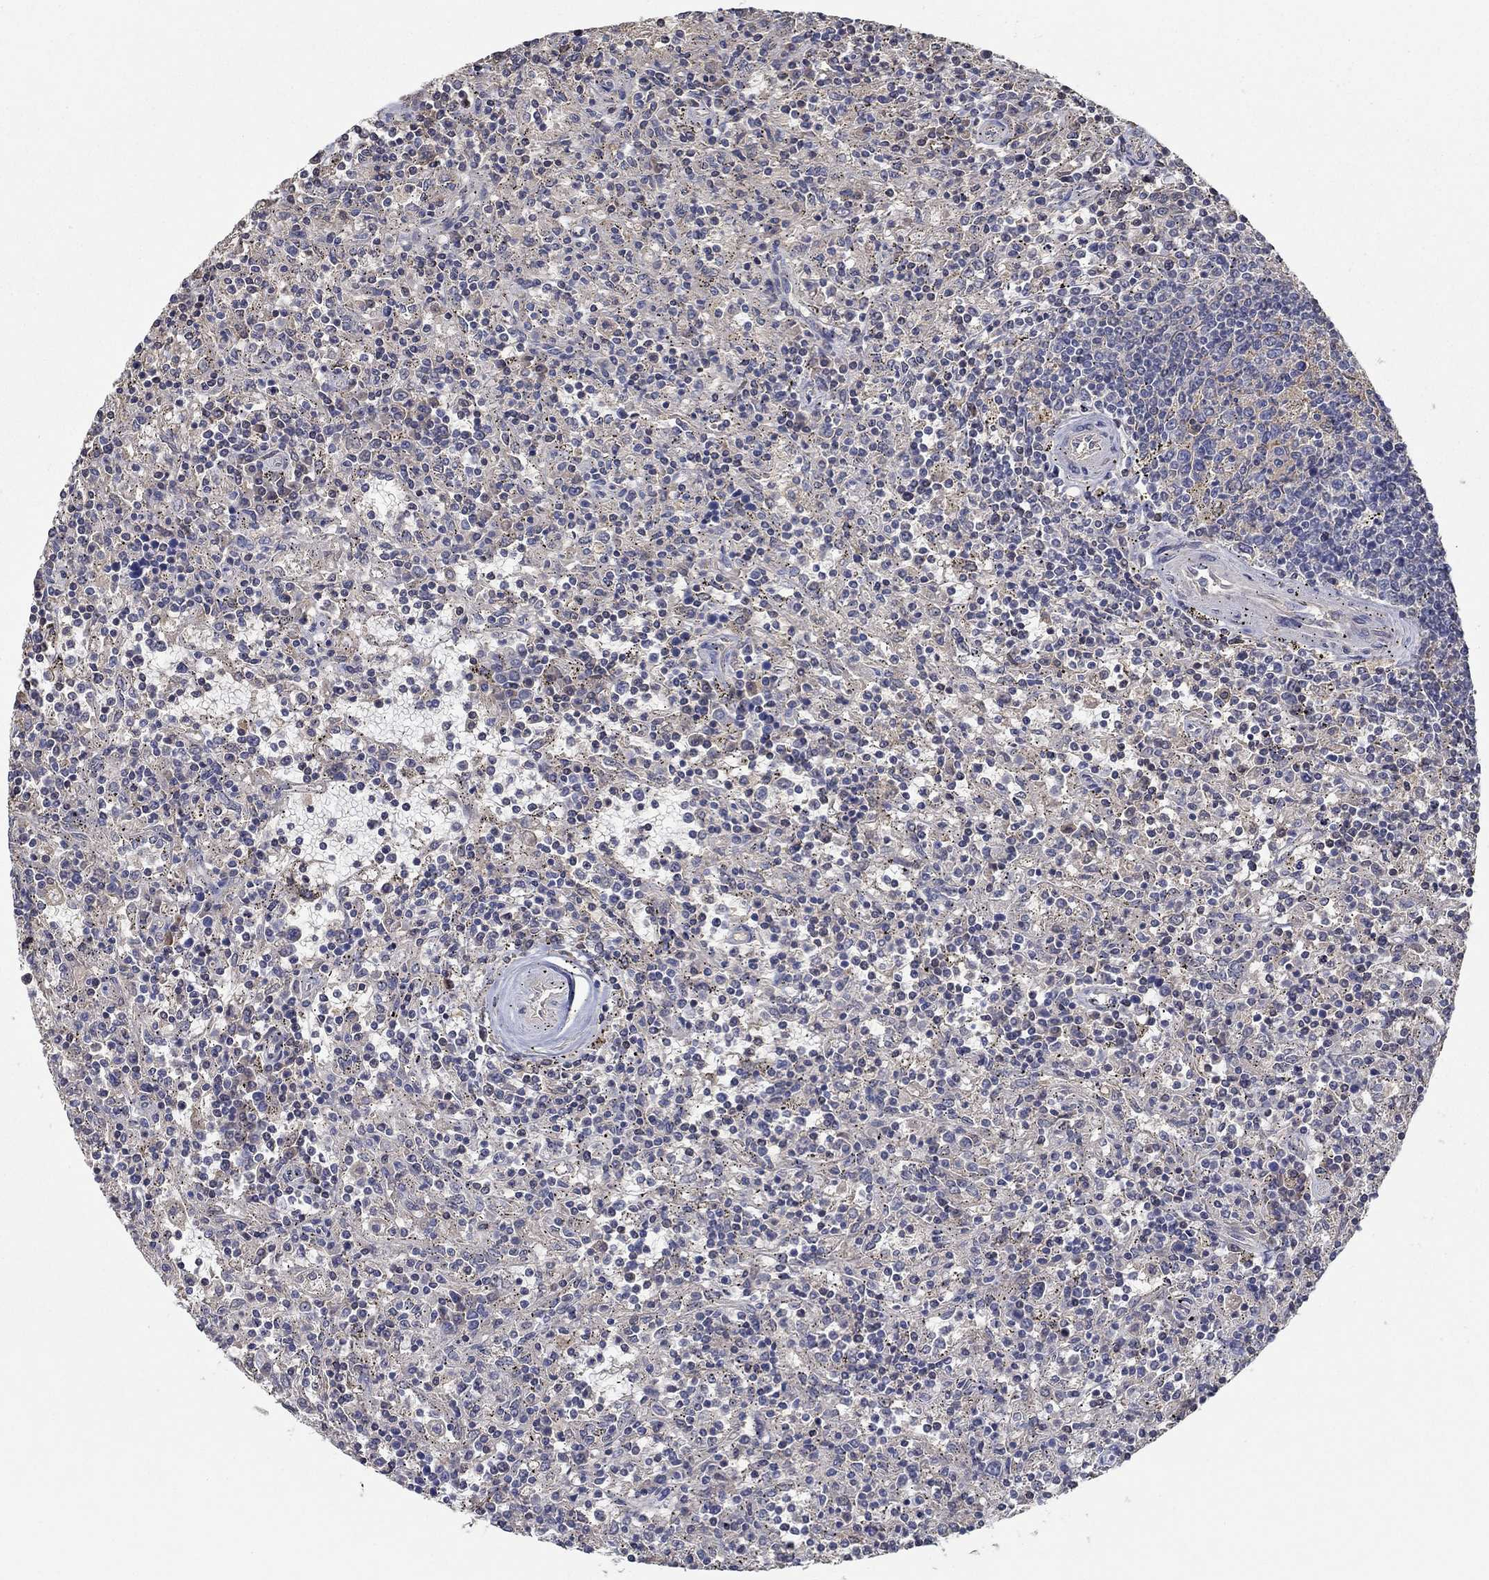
{"staining": {"intensity": "negative", "quantity": "none", "location": "none"}, "tissue": "lymphoma", "cell_type": "Tumor cells", "image_type": "cancer", "snomed": [{"axis": "morphology", "description": "Malignant lymphoma, non-Hodgkin's type, Low grade"}, {"axis": "topography", "description": "Spleen"}], "caption": "There is no significant staining in tumor cells of lymphoma.", "gene": "IL10", "patient": {"sex": "male", "age": 62}}